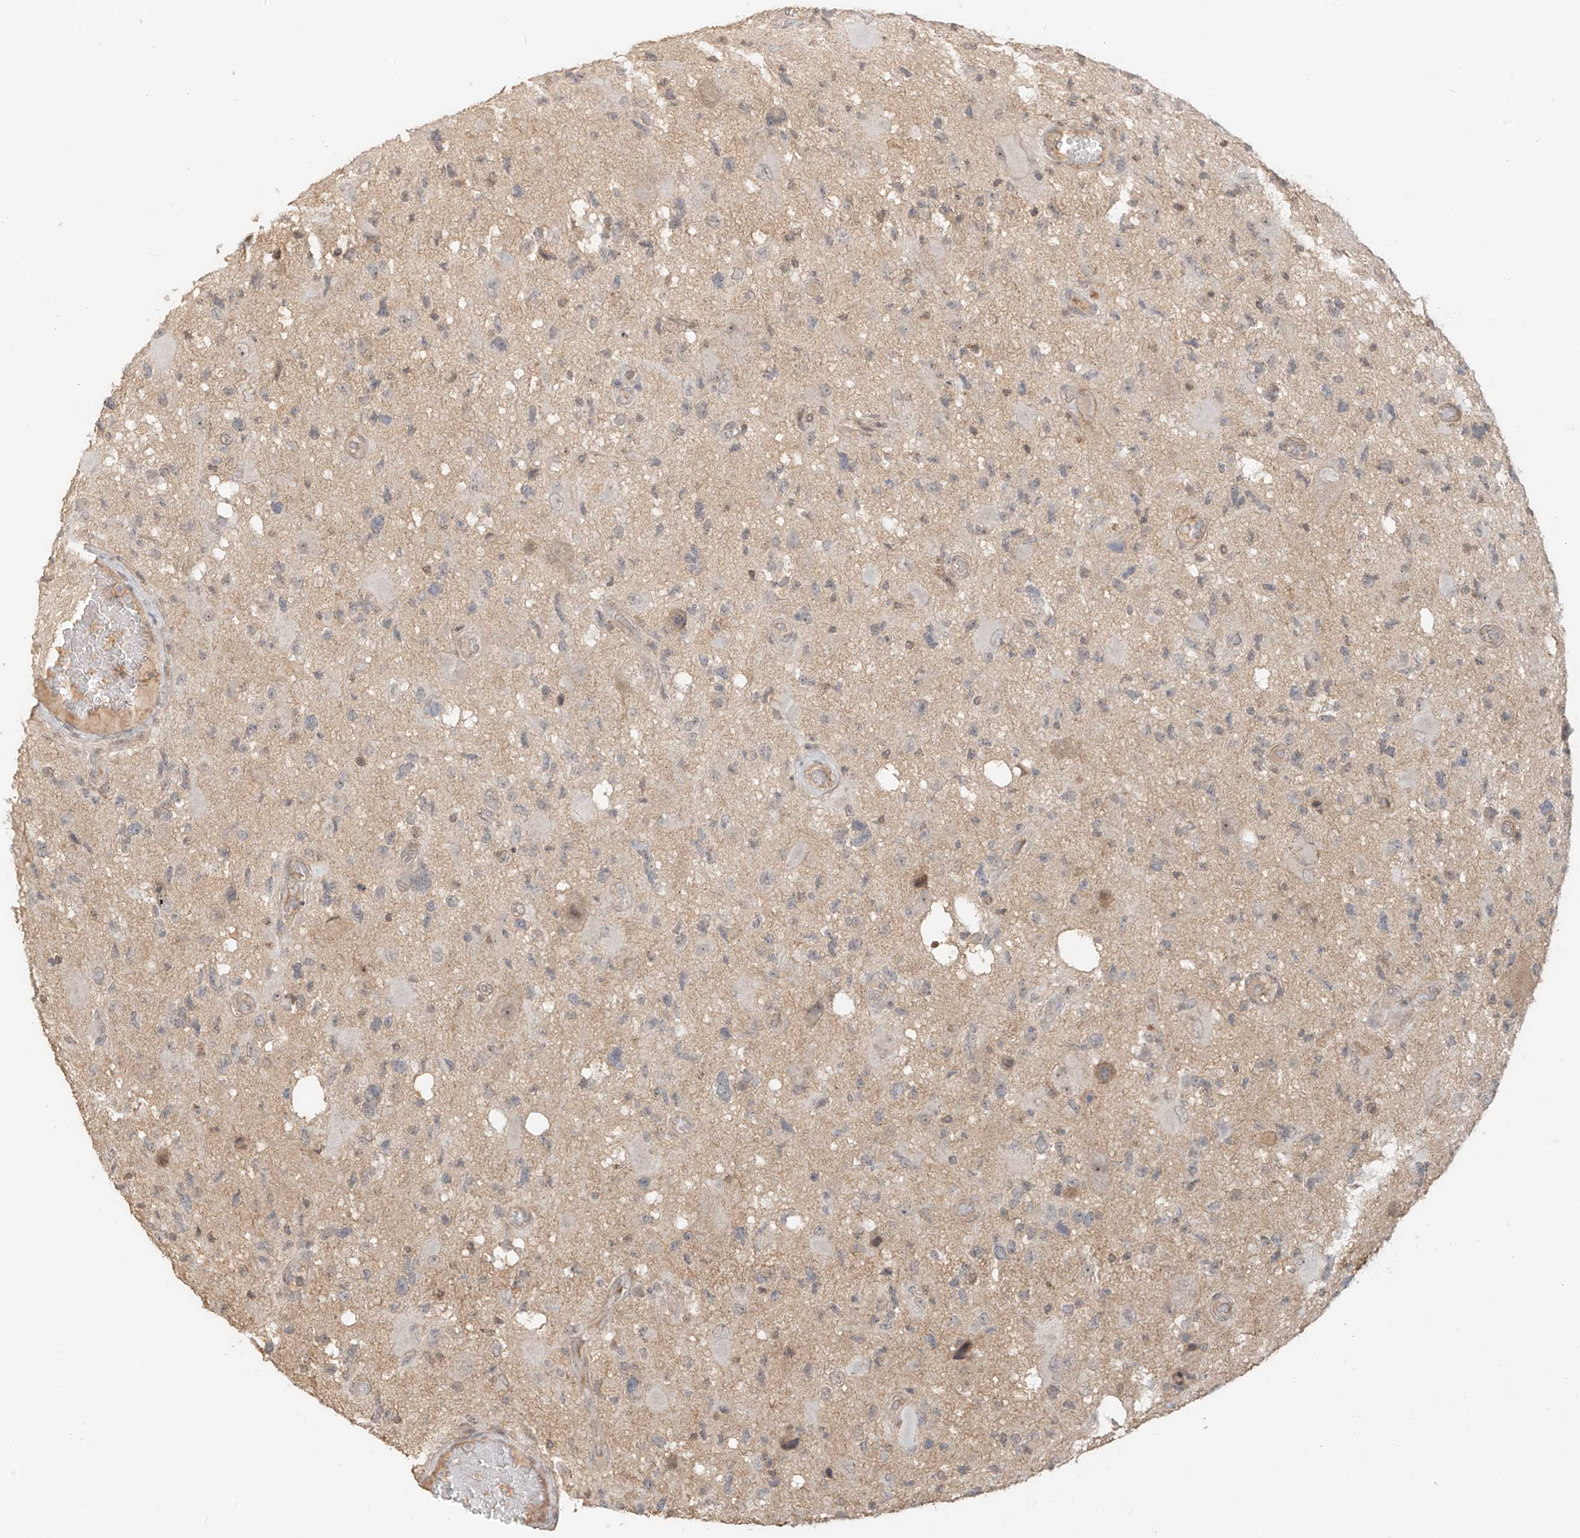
{"staining": {"intensity": "negative", "quantity": "none", "location": "none"}, "tissue": "glioma", "cell_type": "Tumor cells", "image_type": "cancer", "snomed": [{"axis": "morphology", "description": "Glioma, malignant, High grade"}, {"axis": "topography", "description": "Brain"}], "caption": "Glioma was stained to show a protein in brown. There is no significant expression in tumor cells. The staining is performed using DAB (3,3'-diaminobenzidine) brown chromogen with nuclei counter-stained in using hematoxylin.", "gene": "ABCD1", "patient": {"sex": "male", "age": 33}}